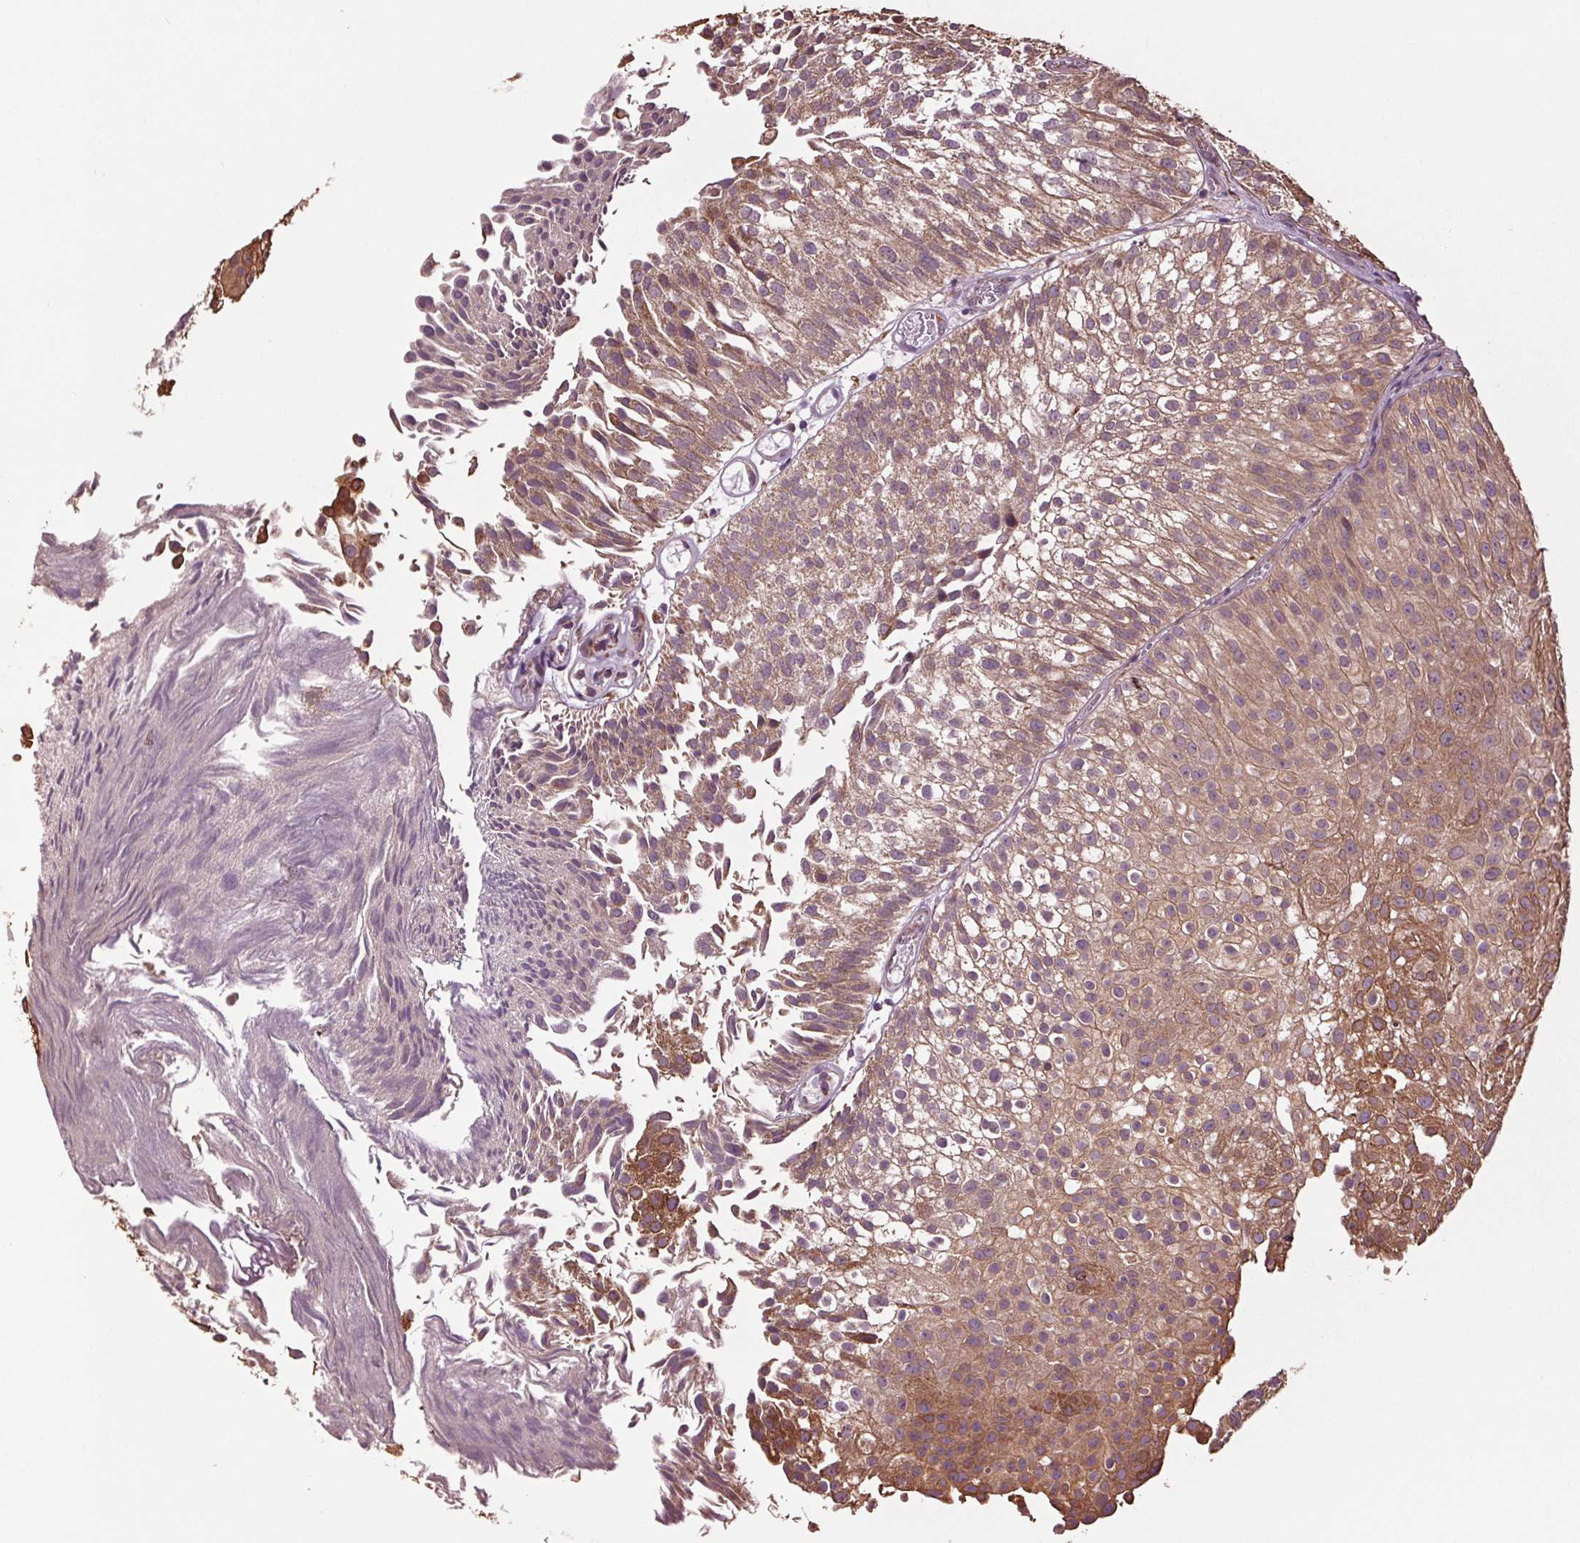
{"staining": {"intensity": "moderate", "quantity": ">75%", "location": "cytoplasmic/membranous"}, "tissue": "urothelial cancer", "cell_type": "Tumor cells", "image_type": "cancer", "snomed": [{"axis": "morphology", "description": "Urothelial carcinoma, Low grade"}, {"axis": "topography", "description": "Urinary bladder"}], "caption": "Immunohistochemistry (IHC) (DAB (3,3'-diaminobenzidine)) staining of urothelial cancer demonstrates moderate cytoplasmic/membranous protein staining in about >75% of tumor cells.", "gene": "RNPEP", "patient": {"sex": "male", "age": 70}}